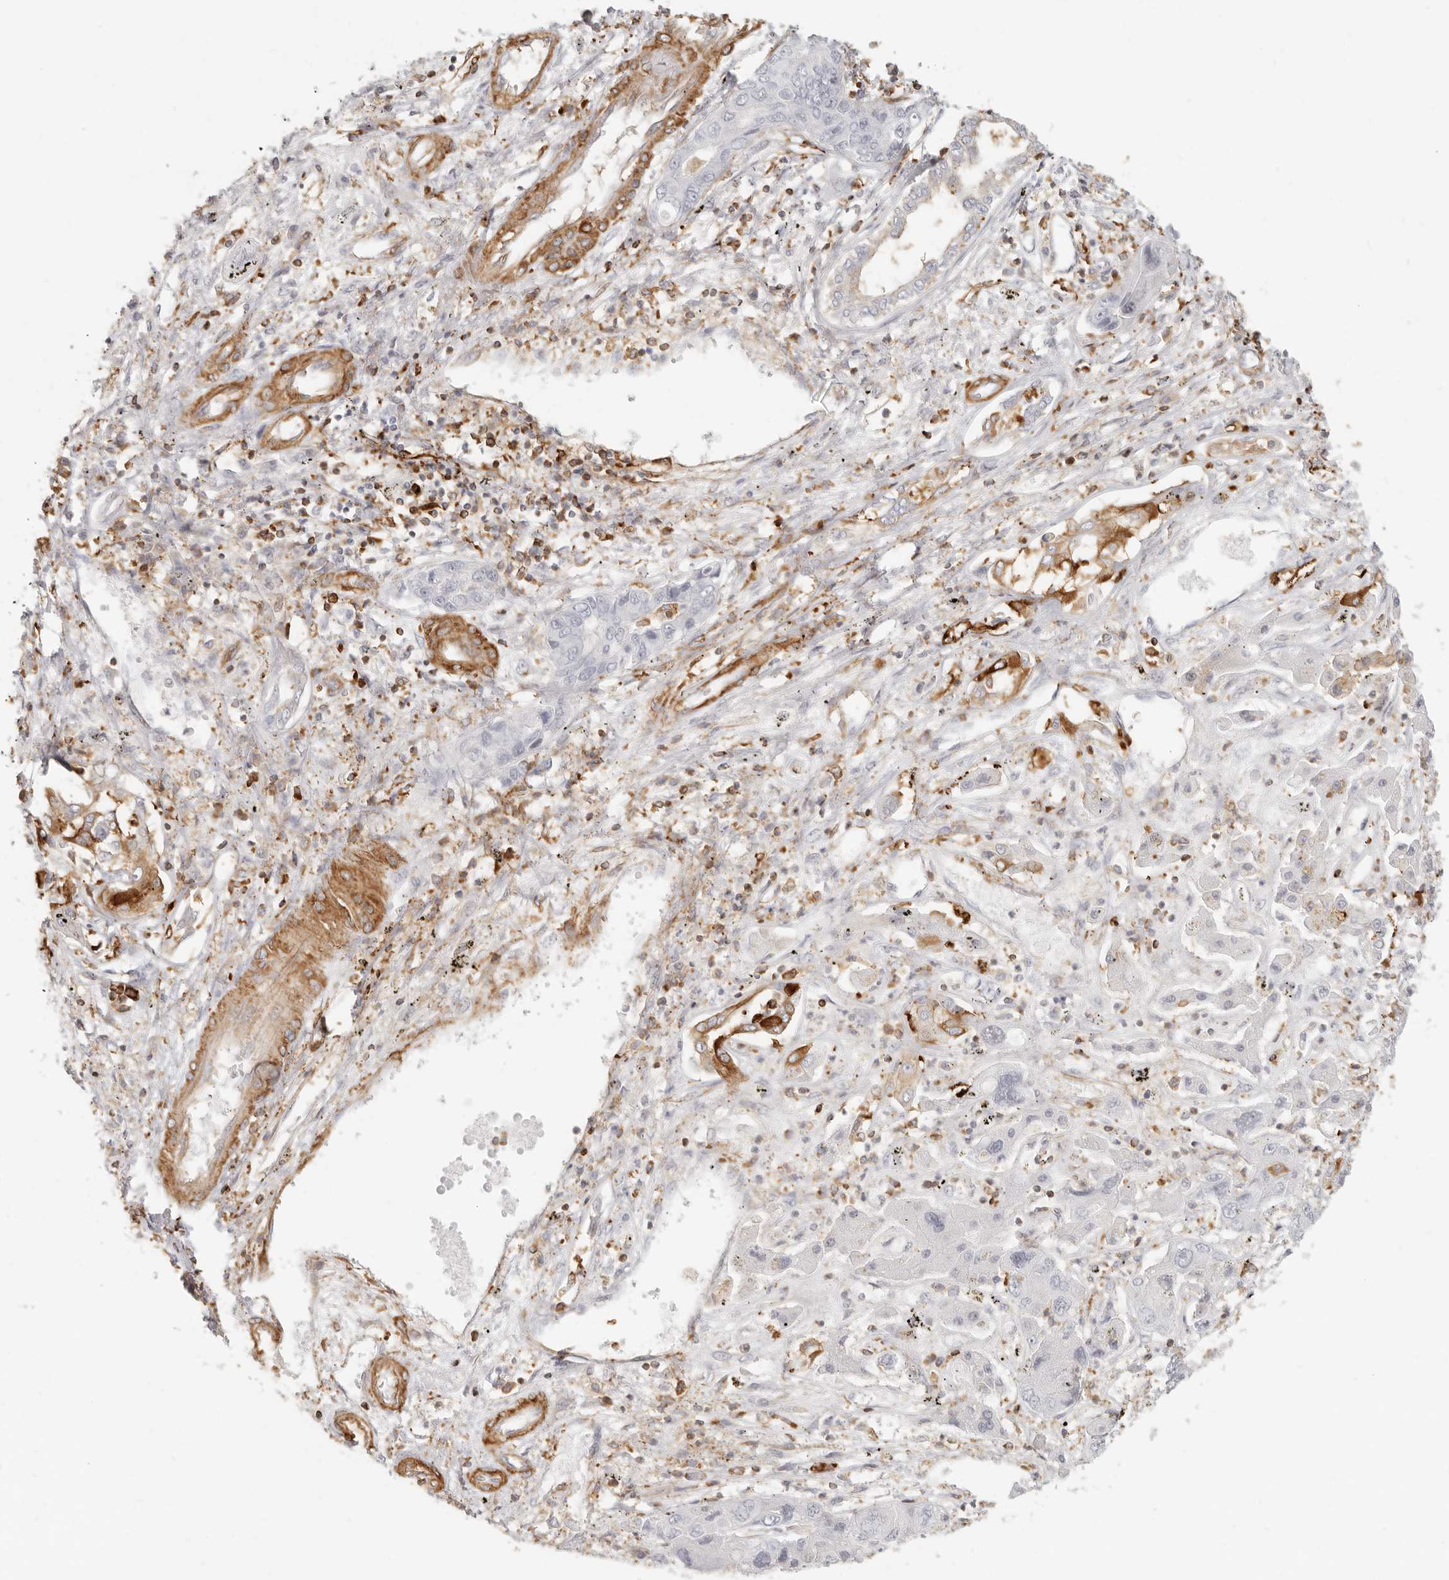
{"staining": {"intensity": "negative", "quantity": "none", "location": "none"}, "tissue": "liver cancer", "cell_type": "Tumor cells", "image_type": "cancer", "snomed": [{"axis": "morphology", "description": "Cholangiocarcinoma"}, {"axis": "topography", "description": "Liver"}], "caption": "This is an immunohistochemistry (IHC) image of human cholangiocarcinoma (liver). There is no positivity in tumor cells.", "gene": "NIBAN1", "patient": {"sex": "male", "age": 67}}